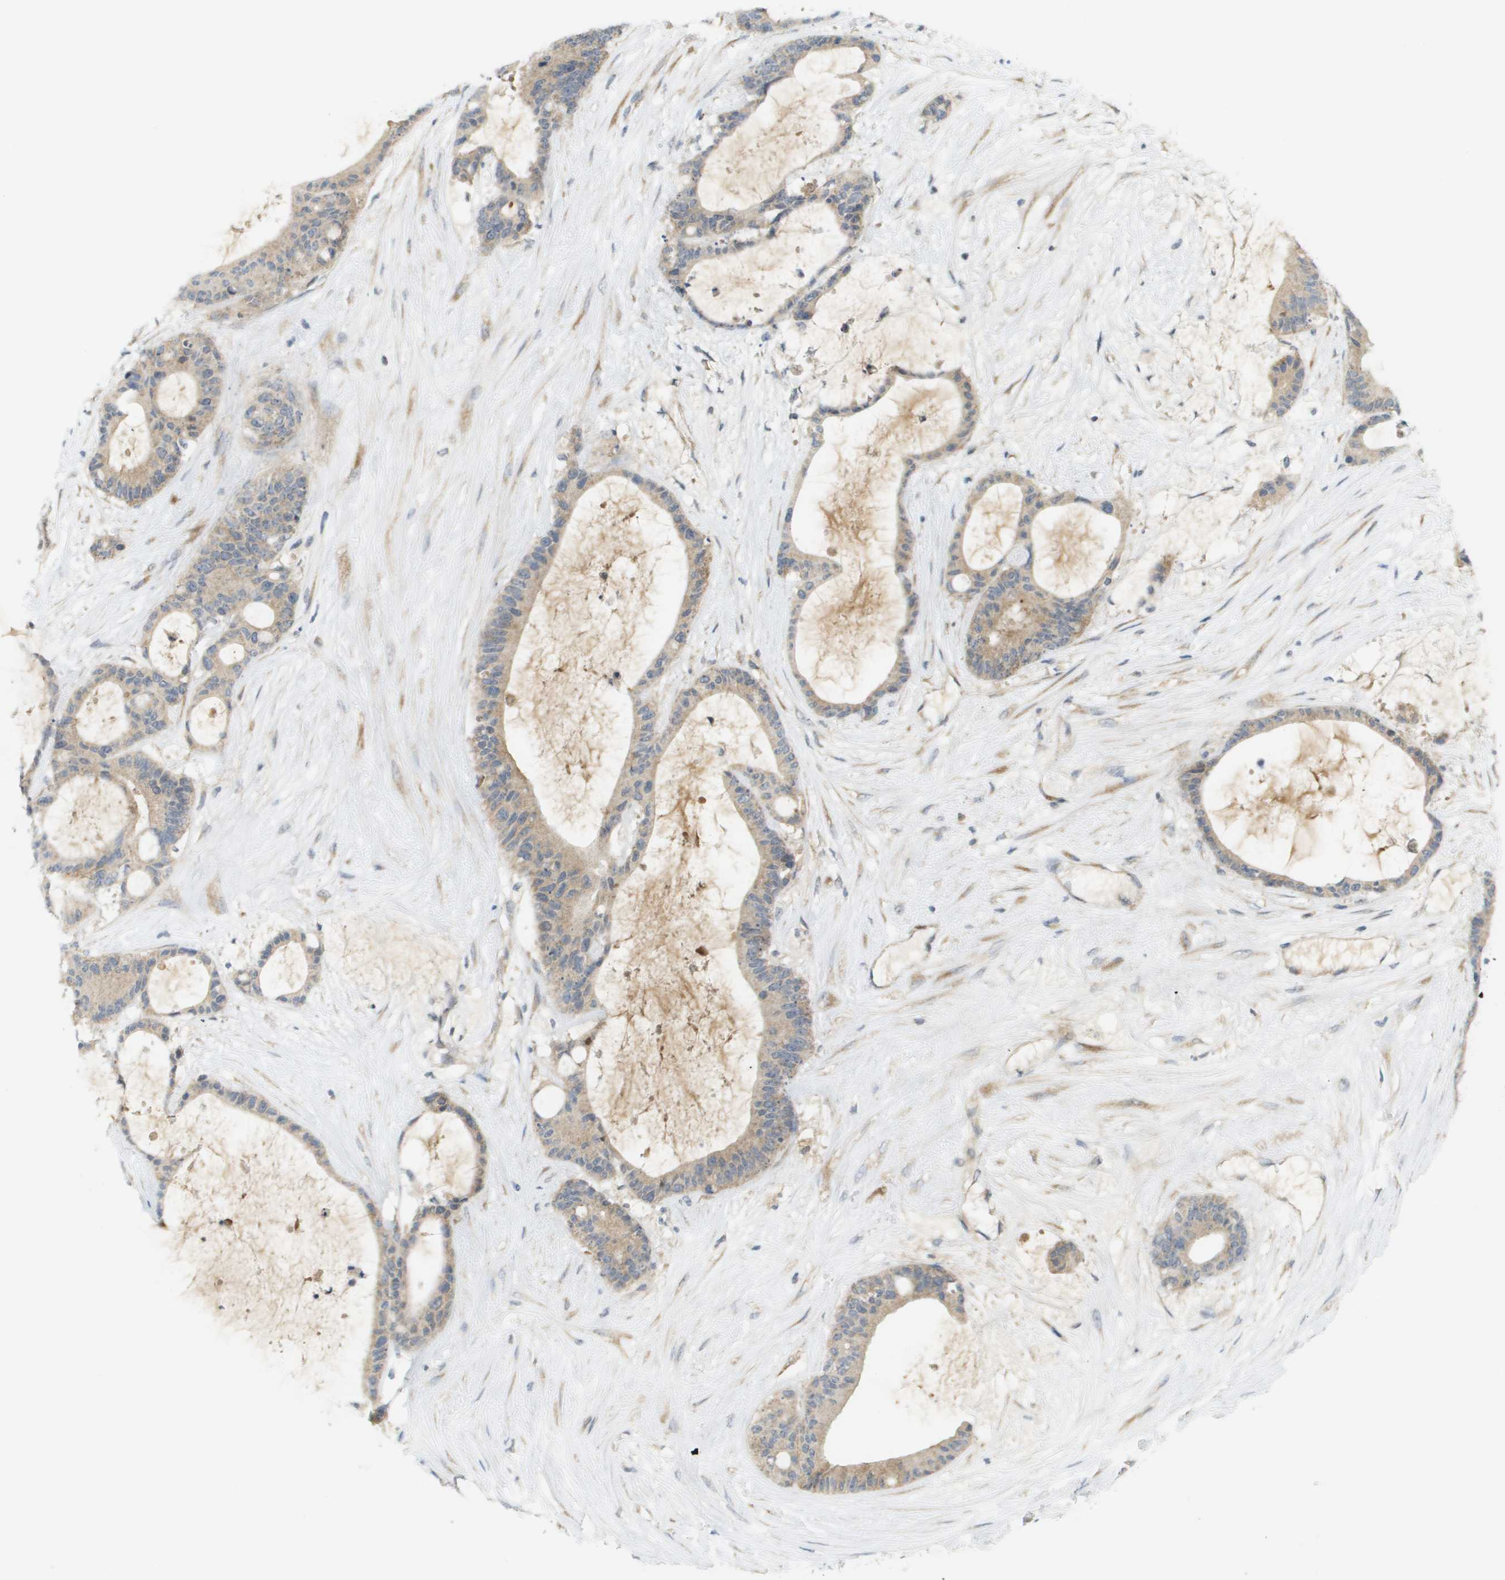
{"staining": {"intensity": "weak", "quantity": ">75%", "location": "cytoplasmic/membranous"}, "tissue": "liver cancer", "cell_type": "Tumor cells", "image_type": "cancer", "snomed": [{"axis": "morphology", "description": "Cholangiocarcinoma"}, {"axis": "topography", "description": "Liver"}], "caption": "This micrograph demonstrates liver cholangiocarcinoma stained with immunohistochemistry (IHC) to label a protein in brown. The cytoplasmic/membranous of tumor cells show weak positivity for the protein. Nuclei are counter-stained blue.", "gene": "PROC", "patient": {"sex": "female", "age": 73}}